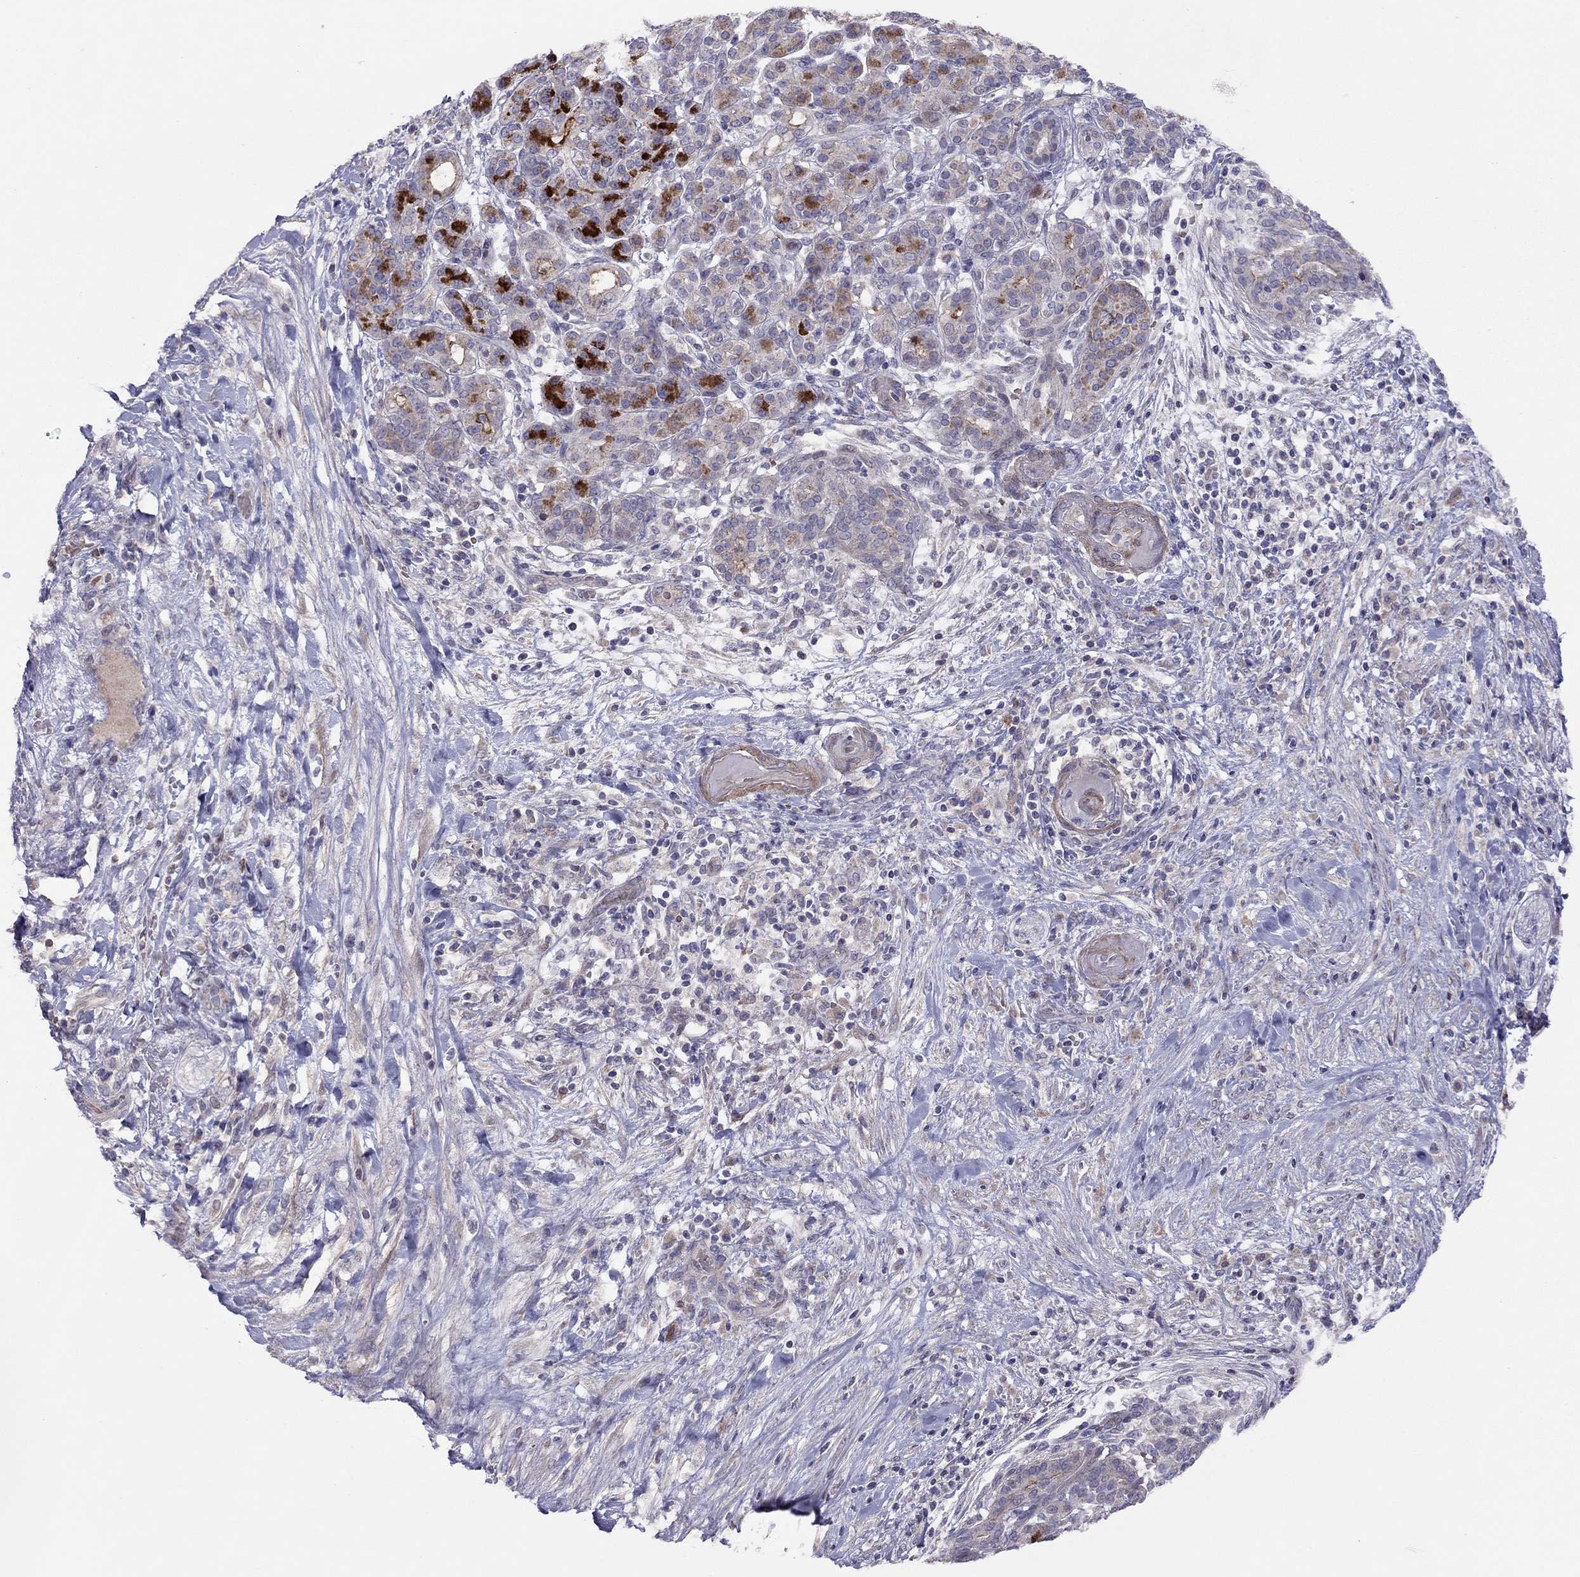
{"staining": {"intensity": "moderate", "quantity": "<25%", "location": "cytoplasmic/membranous"}, "tissue": "pancreatic cancer", "cell_type": "Tumor cells", "image_type": "cancer", "snomed": [{"axis": "morphology", "description": "Adenocarcinoma, NOS"}, {"axis": "topography", "description": "Pancreas"}], "caption": "Pancreatic cancer stained for a protein (brown) displays moderate cytoplasmic/membranous positive positivity in about <25% of tumor cells.", "gene": "SYTL2", "patient": {"sex": "male", "age": 44}}